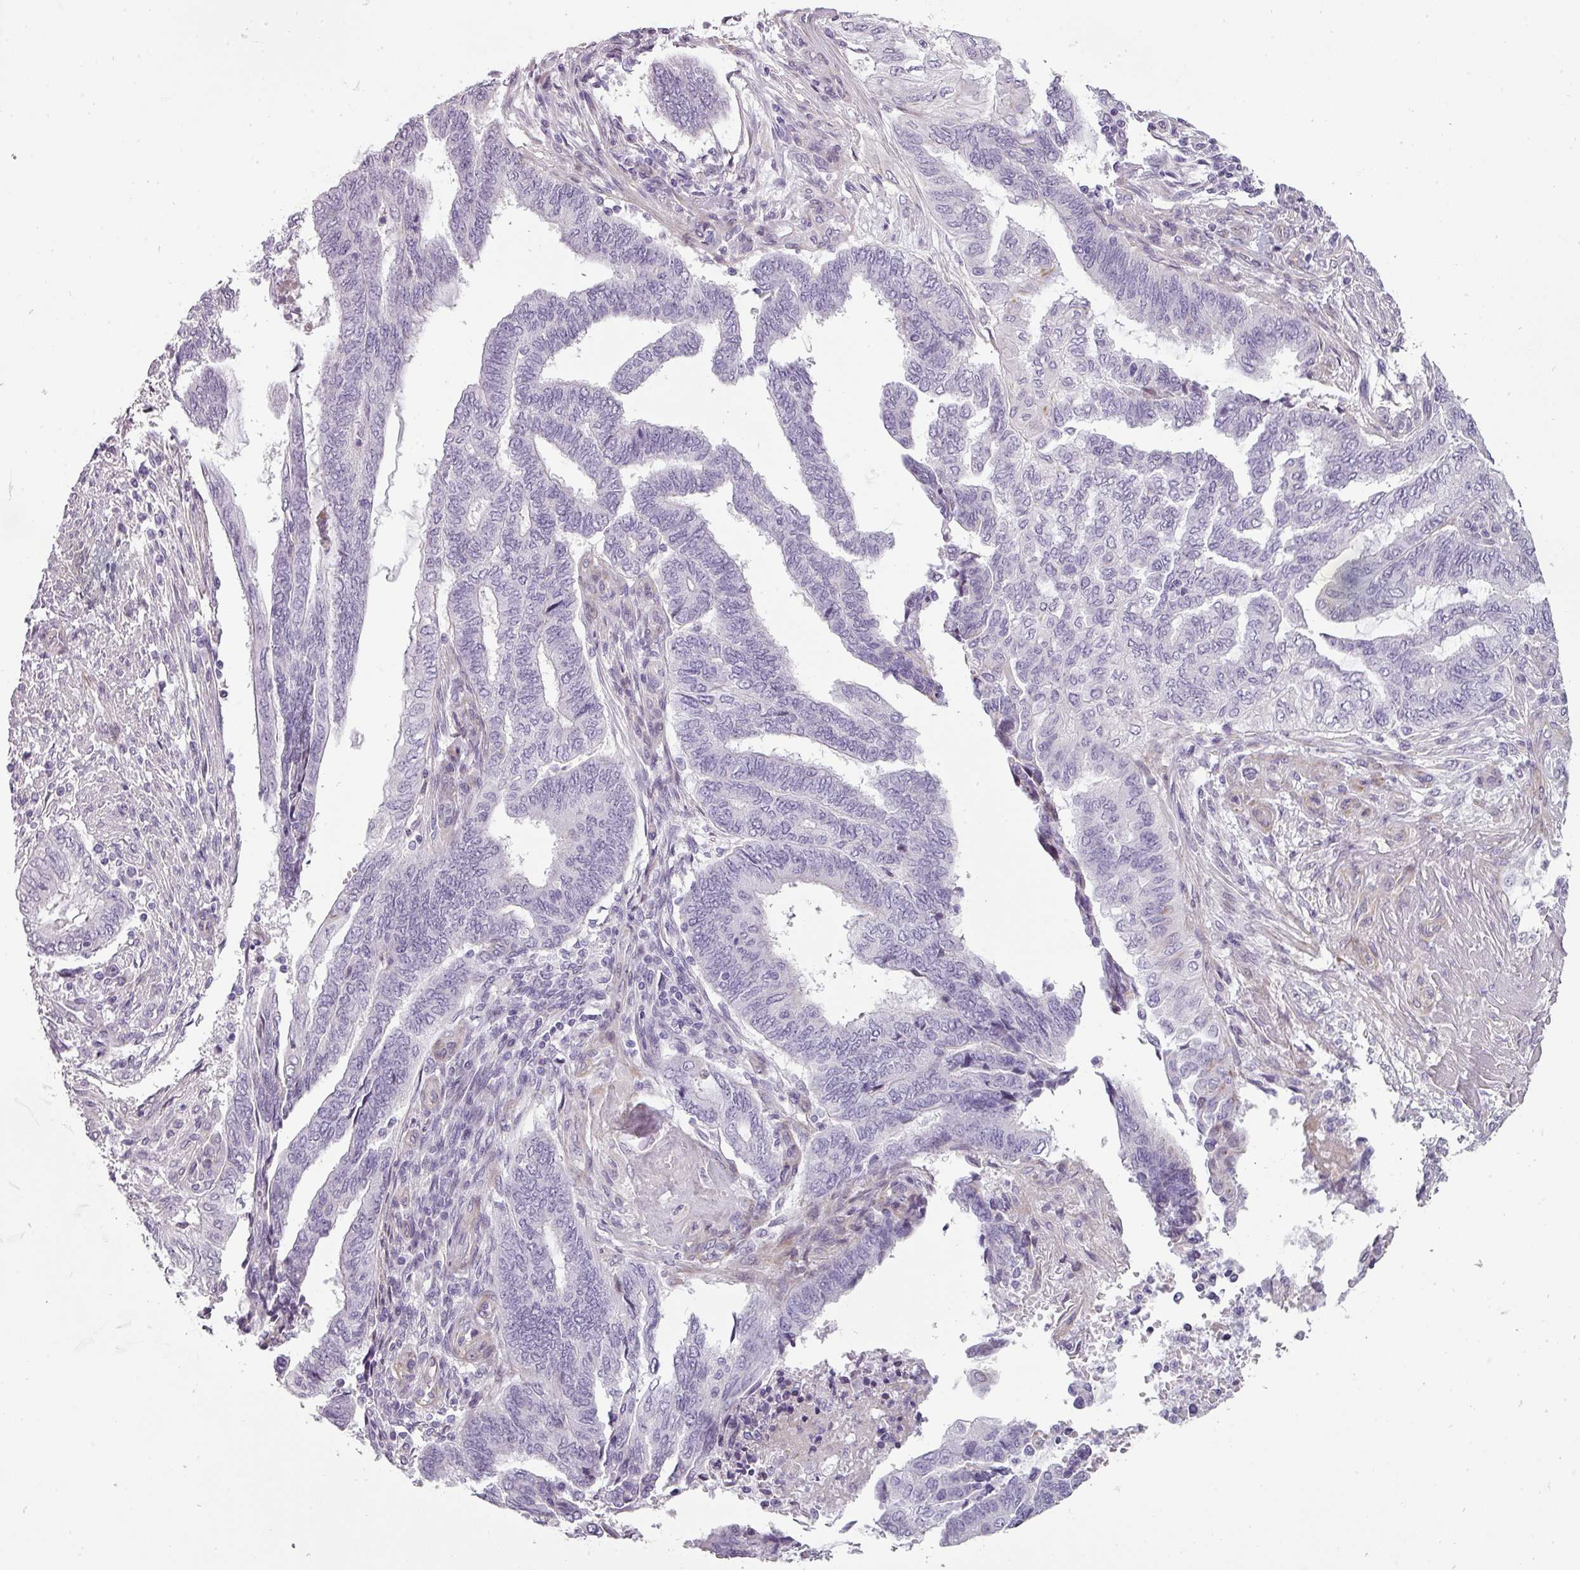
{"staining": {"intensity": "negative", "quantity": "none", "location": "none"}, "tissue": "endometrial cancer", "cell_type": "Tumor cells", "image_type": "cancer", "snomed": [{"axis": "morphology", "description": "Adenocarcinoma, NOS"}, {"axis": "topography", "description": "Uterus"}, {"axis": "topography", "description": "Endometrium"}], "caption": "Protein analysis of endometrial adenocarcinoma reveals no significant staining in tumor cells.", "gene": "CHRDL1", "patient": {"sex": "female", "age": 70}}